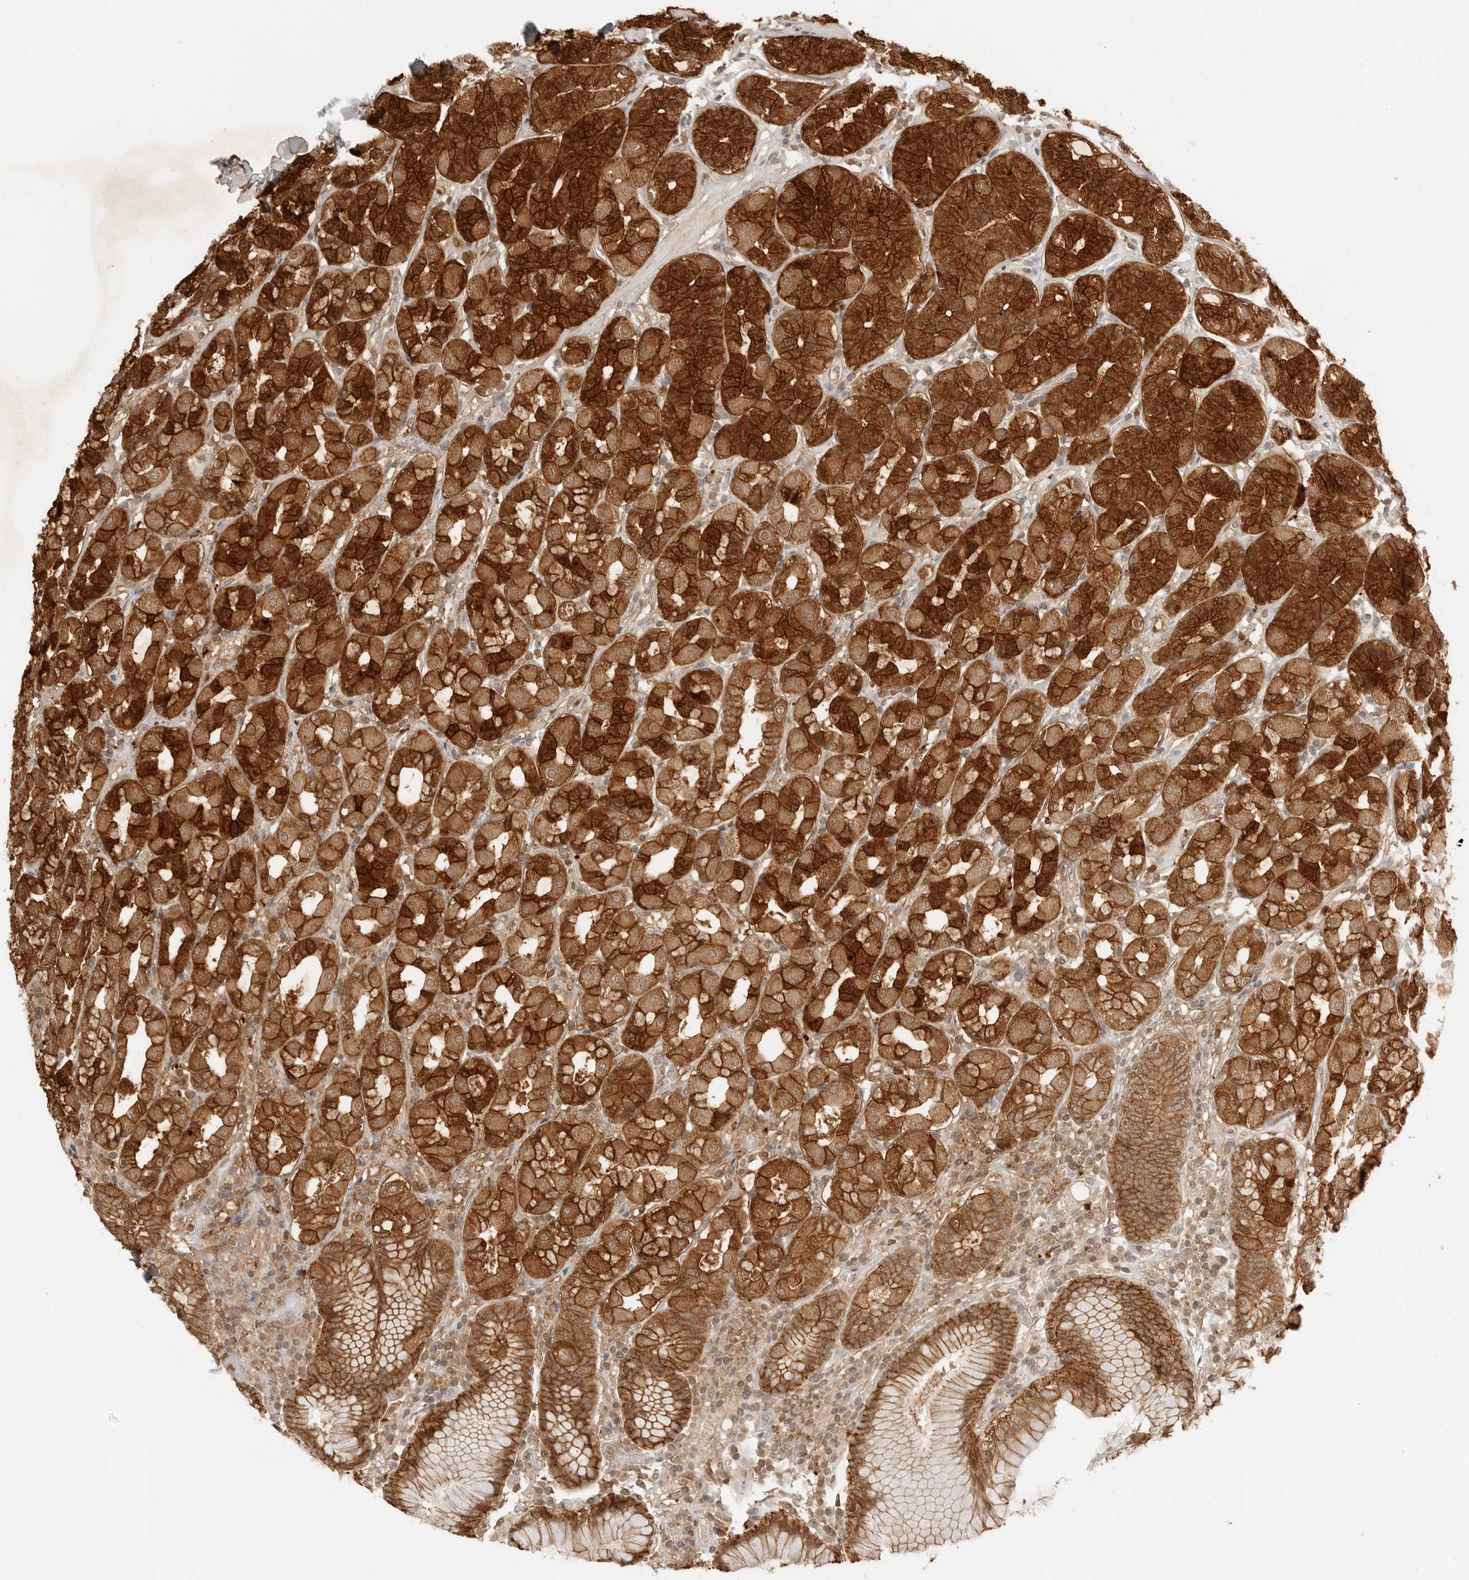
{"staining": {"intensity": "strong", "quantity": ">75%", "location": "cytoplasmic/membranous,nuclear"}, "tissue": "stomach", "cell_type": "Glandular cells", "image_type": "normal", "snomed": [{"axis": "morphology", "description": "Normal tissue, NOS"}, {"axis": "topography", "description": "Stomach, lower"}], "caption": "Immunohistochemistry (IHC) image of normal stomach: human stomach stained using IHC shows high levels of strong protein expression localized specifically in the cytoplasmic/membranous,nuclear of glandular cells, appearing as a cytoplasmic/membranous,nuclear brown color.", "gene": "EPHA1", "patient": {"sex": "female", "age": 56}}